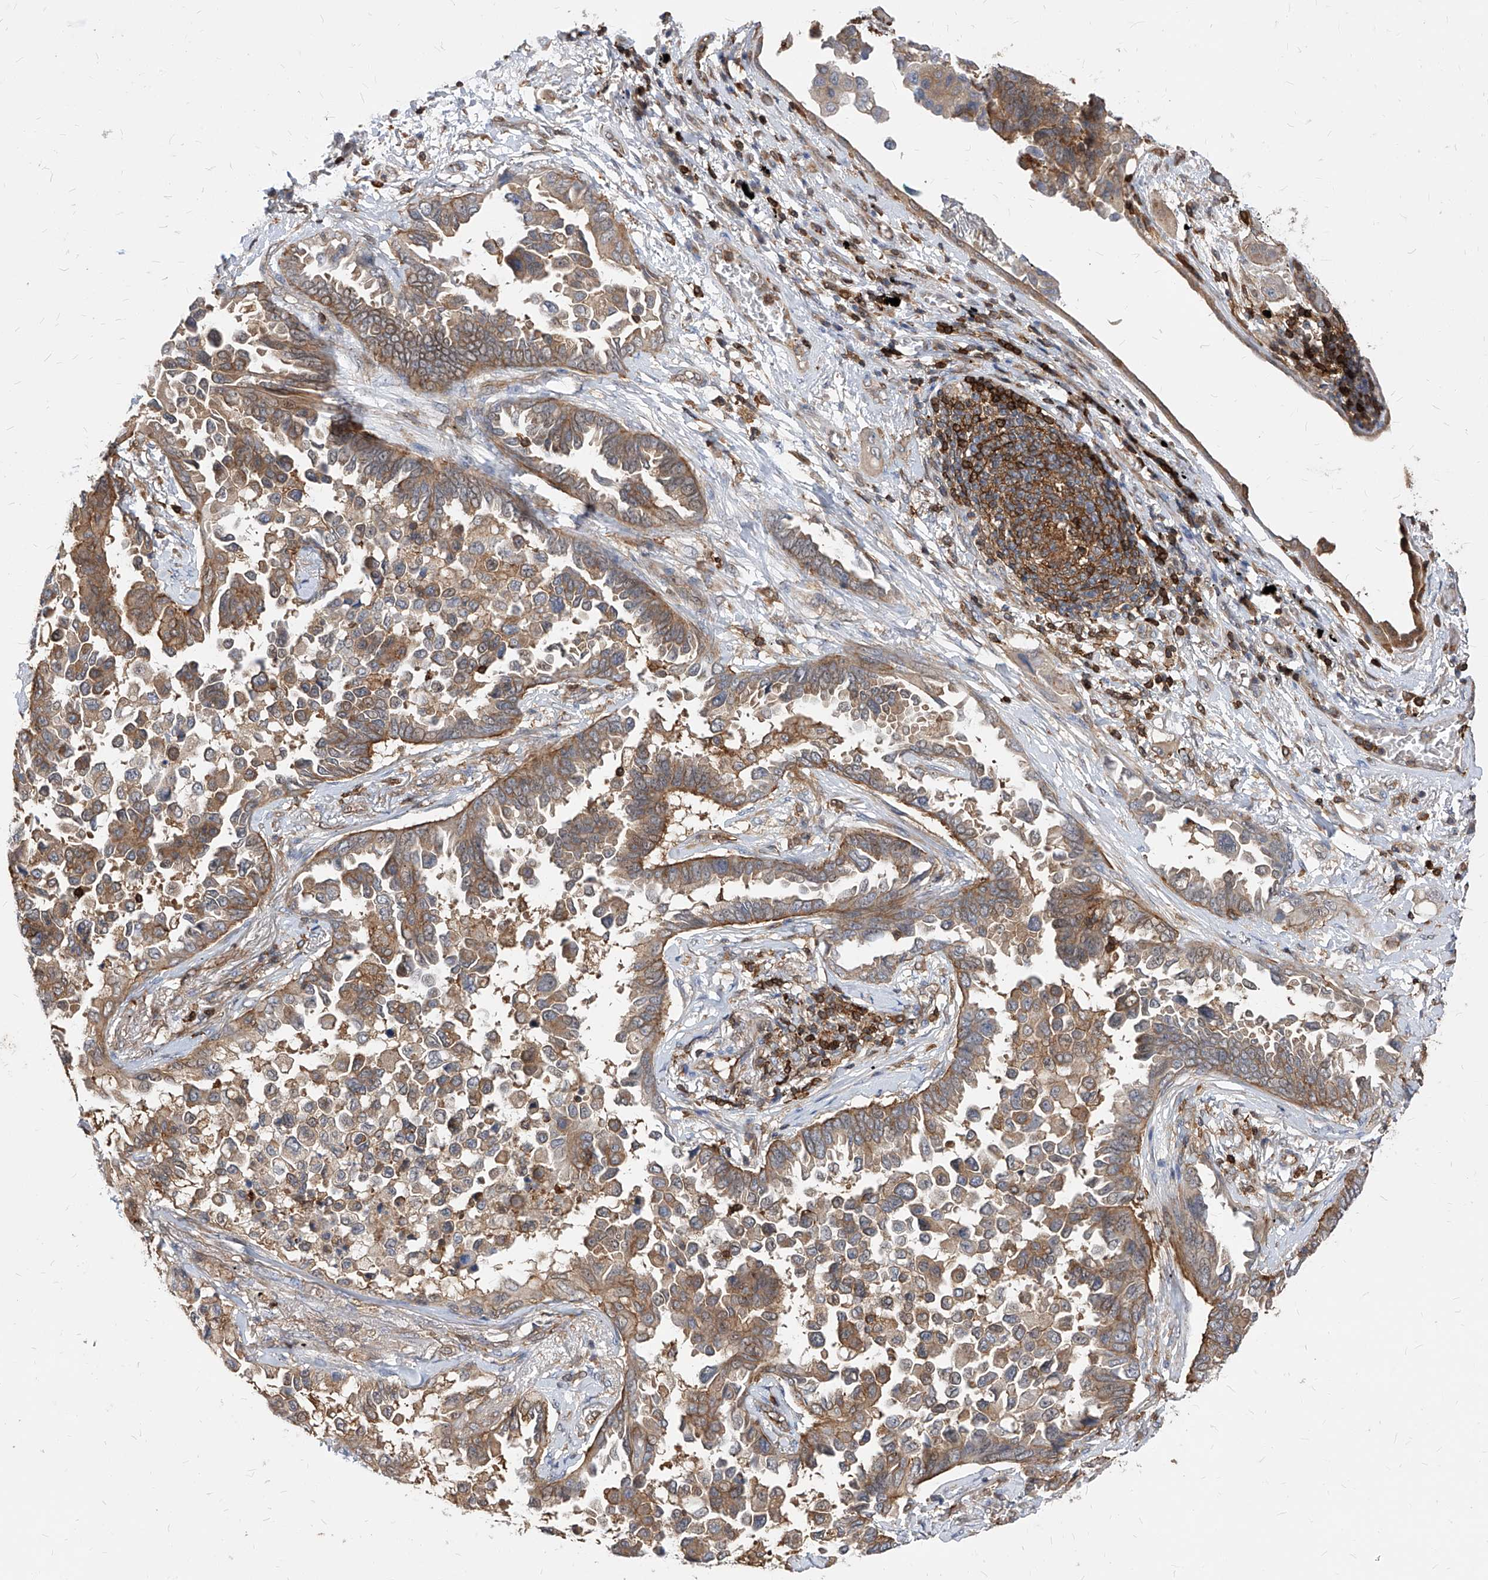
{"staining": {"intensity": "moderate", "quantity": ">75%", "location": "cytoplasmic/membranous"}, "tissue": "lung cancer", "cell_type": "Tumor cells", "image_type": "cancer", "snomed": [{"axis": "morphology", "description": "Adenocarcinoma, NOS"}, {"axis": "topography", "description": "Lung"}], "caption": "Protein staining displays moderate cytoplasmic/membranous positivity in approximately >75% of tumor cells in lung adenocarcinoma. The staining was performed using DAB to visualize the protein expression in brown, while the nuclei were stained in blue with hematoxylin (Magnification: 20x).", "gene": "ABRACL", "patient": {"sex": "female", "age": 67}}